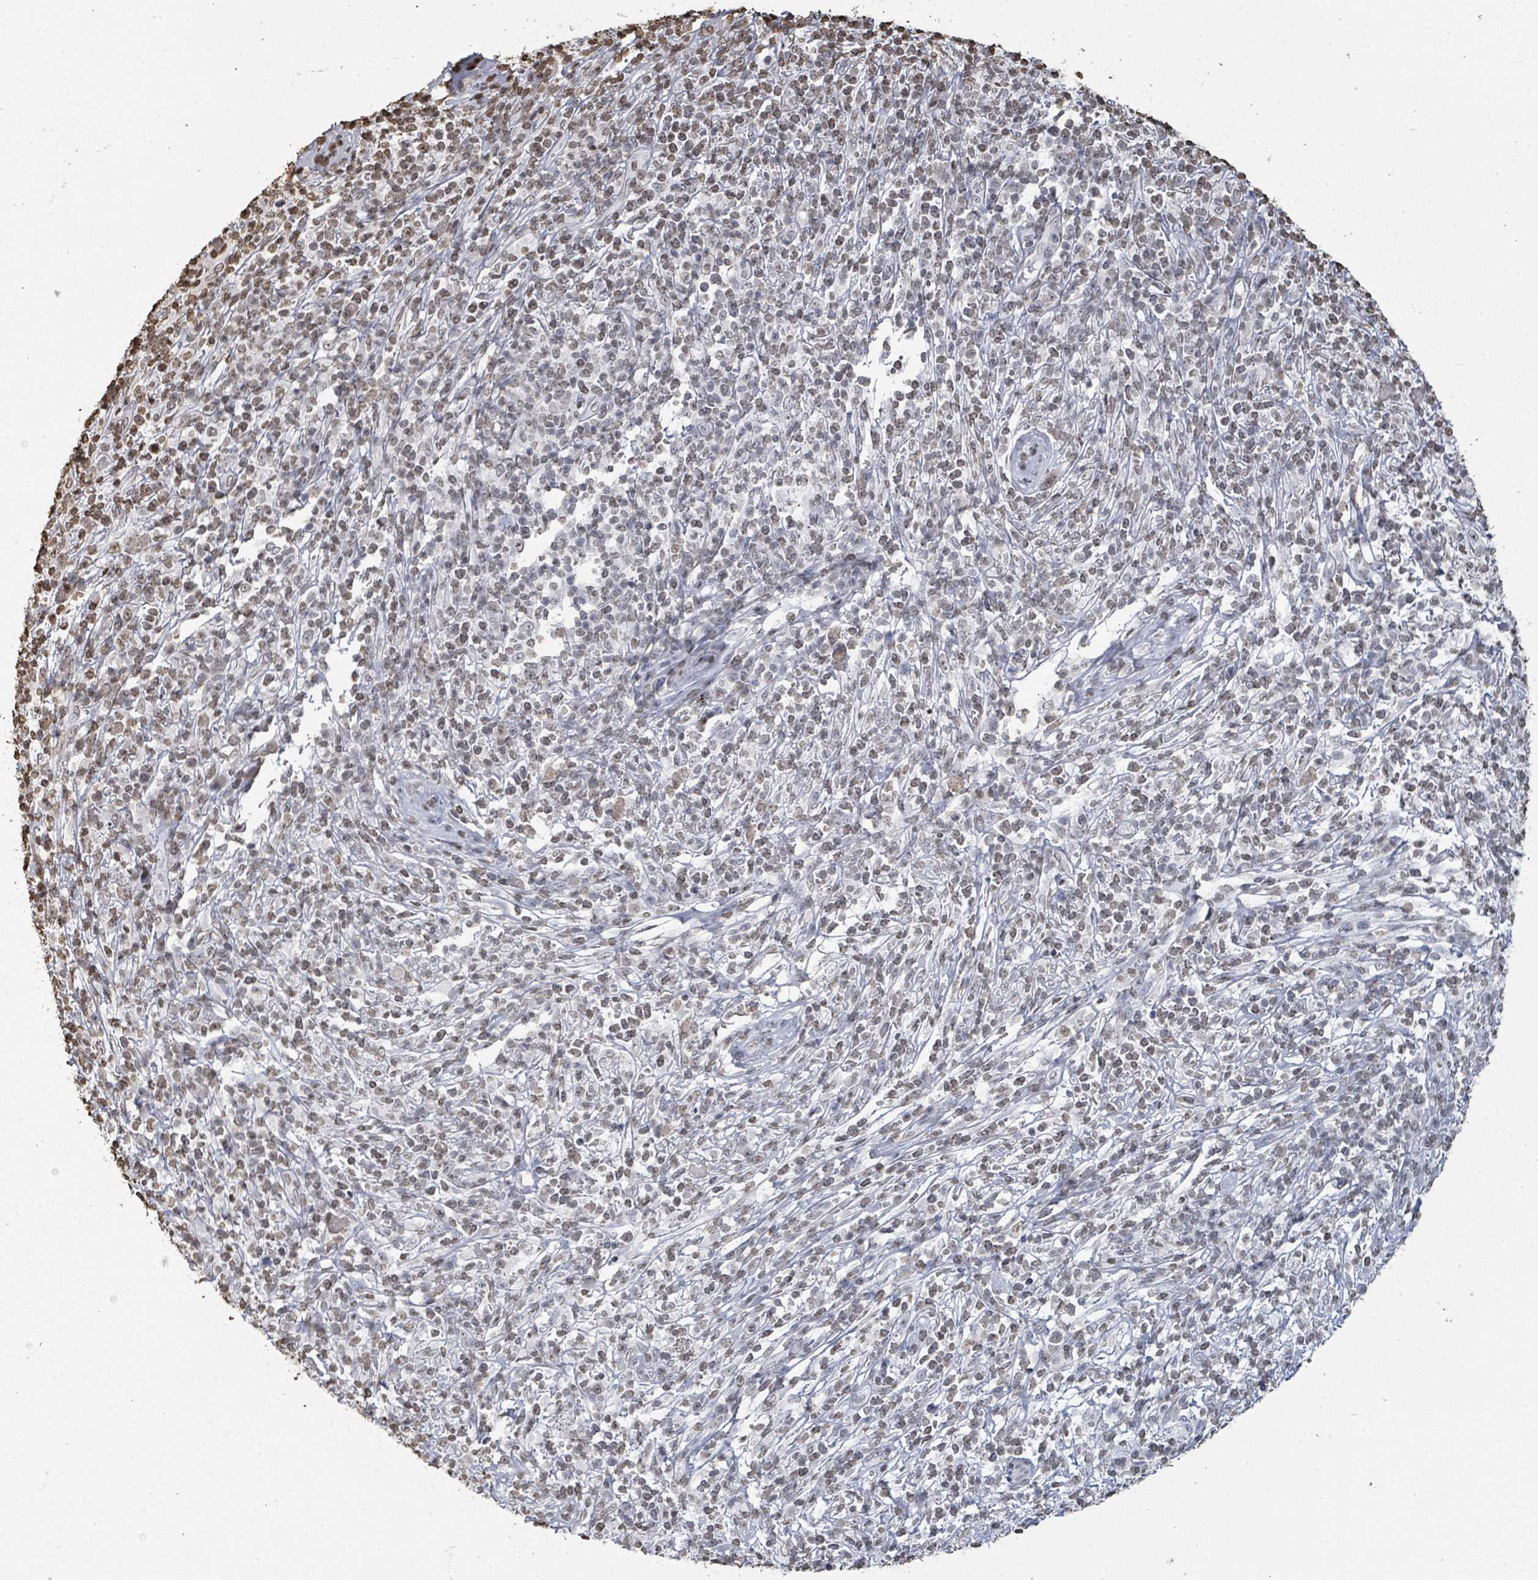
{"staining": {"intensity": "weak", "quantity": ">75%", "location": "nuclear"}, "tissue": "melanoma", "cell_type": "Tumor cells", "image_type": "cancer", "snomed": [{"axis": "morphology", "description": "Malignant melanoma, NOS"}, {"axis": "topography", "description": "Skin"}], "caption": "Human melanoma stained with a brown dye demonstrates weak nuclear positive staining in approximately >75% of tumor cells.", "gene": "MRPS12", "patient": {"sex": "male", "age": 66}}